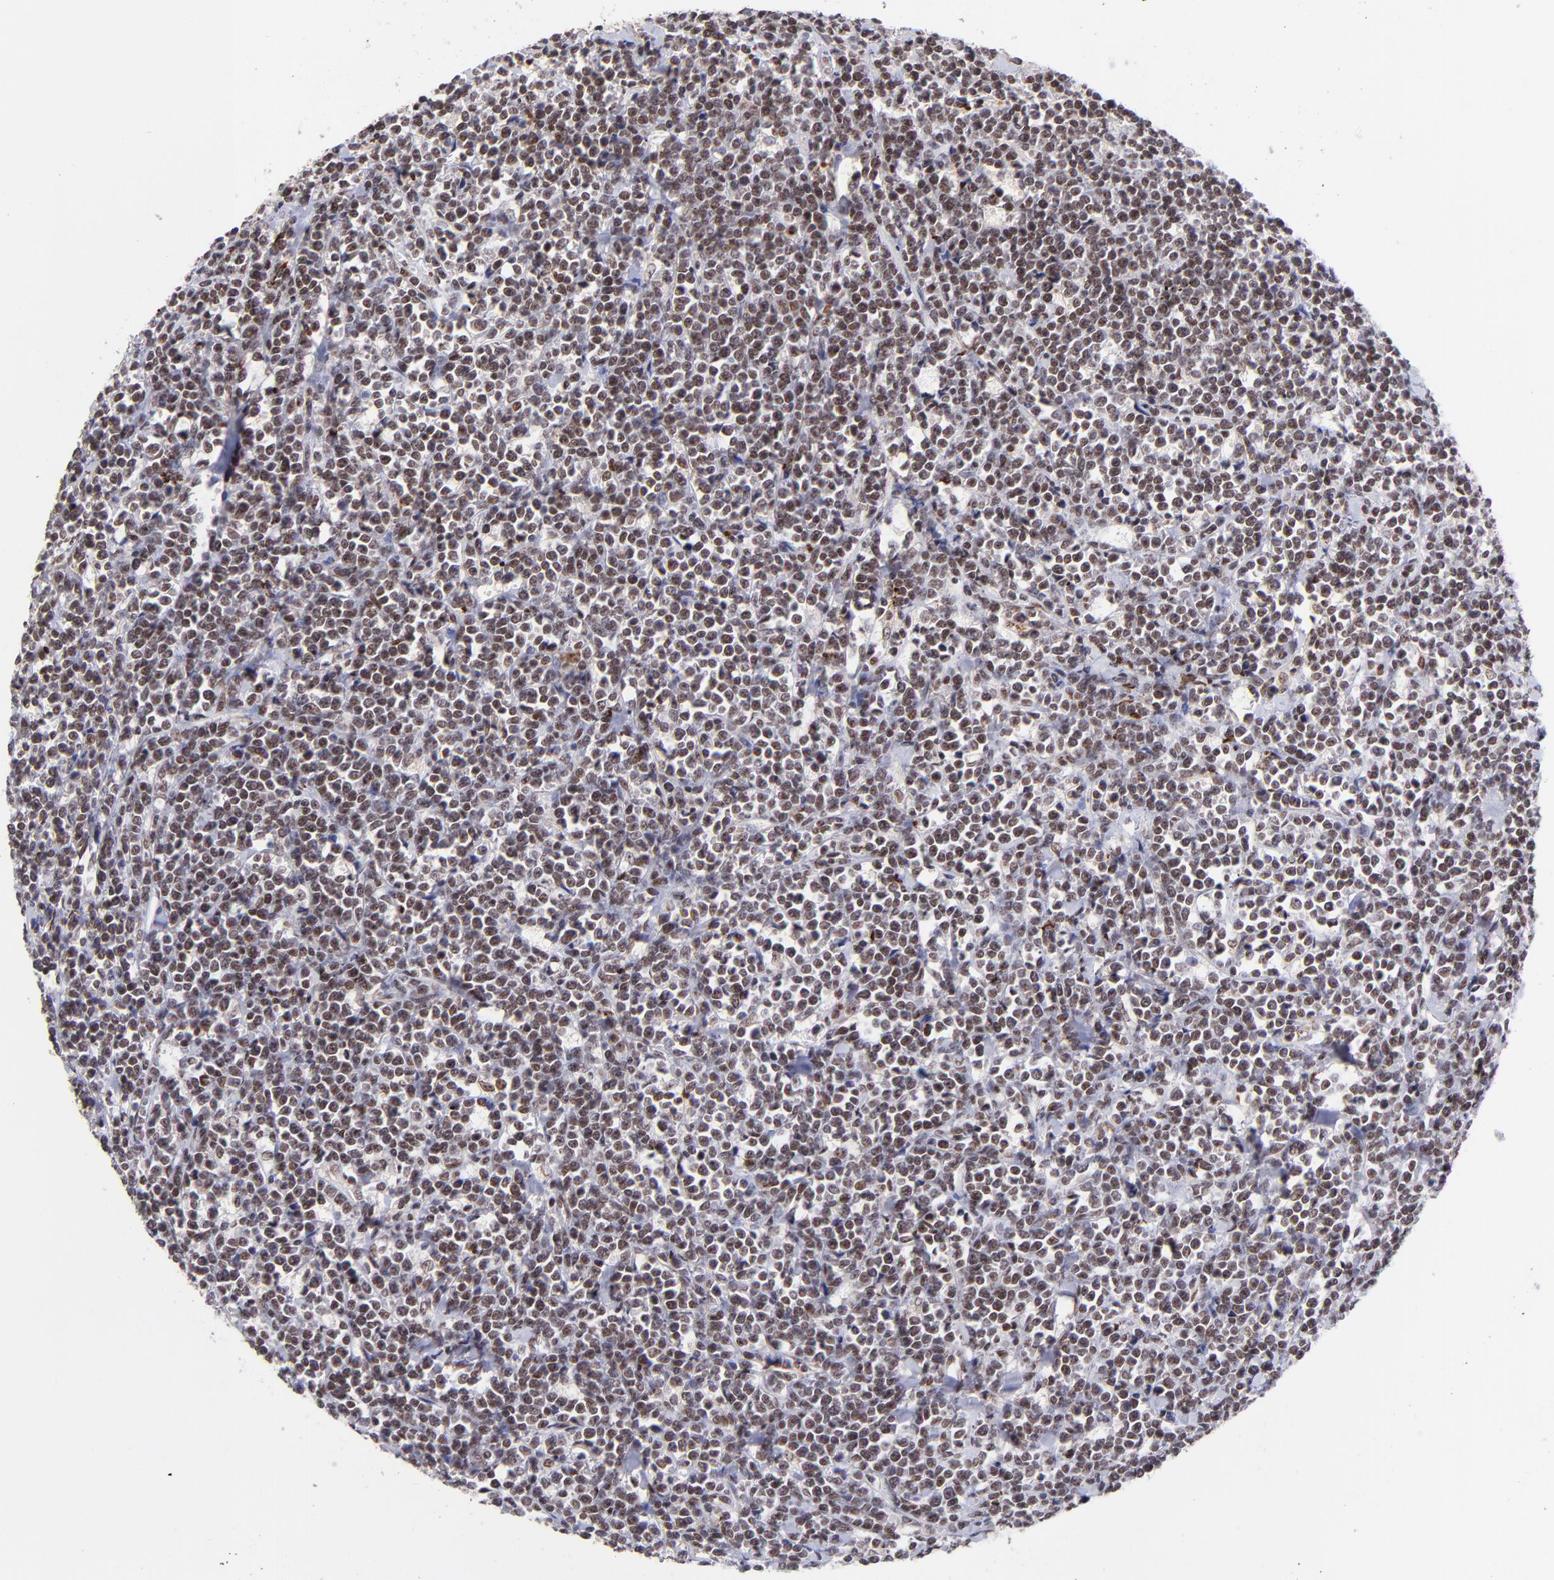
{"staining": {"intensity": "moderate", "quantity": ">75%", "location": "nuclear"}, "tissue": "lymphoma", "cell_type": "Tumor cells", "image_type": "cancer", "snomed": [{"axis": "morphology", "description": "Malignant lymphoma, non-Hodgkin's type, High grade"}, {"axis": "topography", "description": "Small intestine"}, {"axis": "topography", "description": "Colon"}], "caption": "Tumor cells display moderate nuclear staining in about >75% of cells in high-grade malignant lymphoma, non-Hodgkin's type. (DAB = brown stain, brightfield microscopy at high magnification).", "gene": "MIDEAS", "patient": {"sex": "male", "age": 8}}